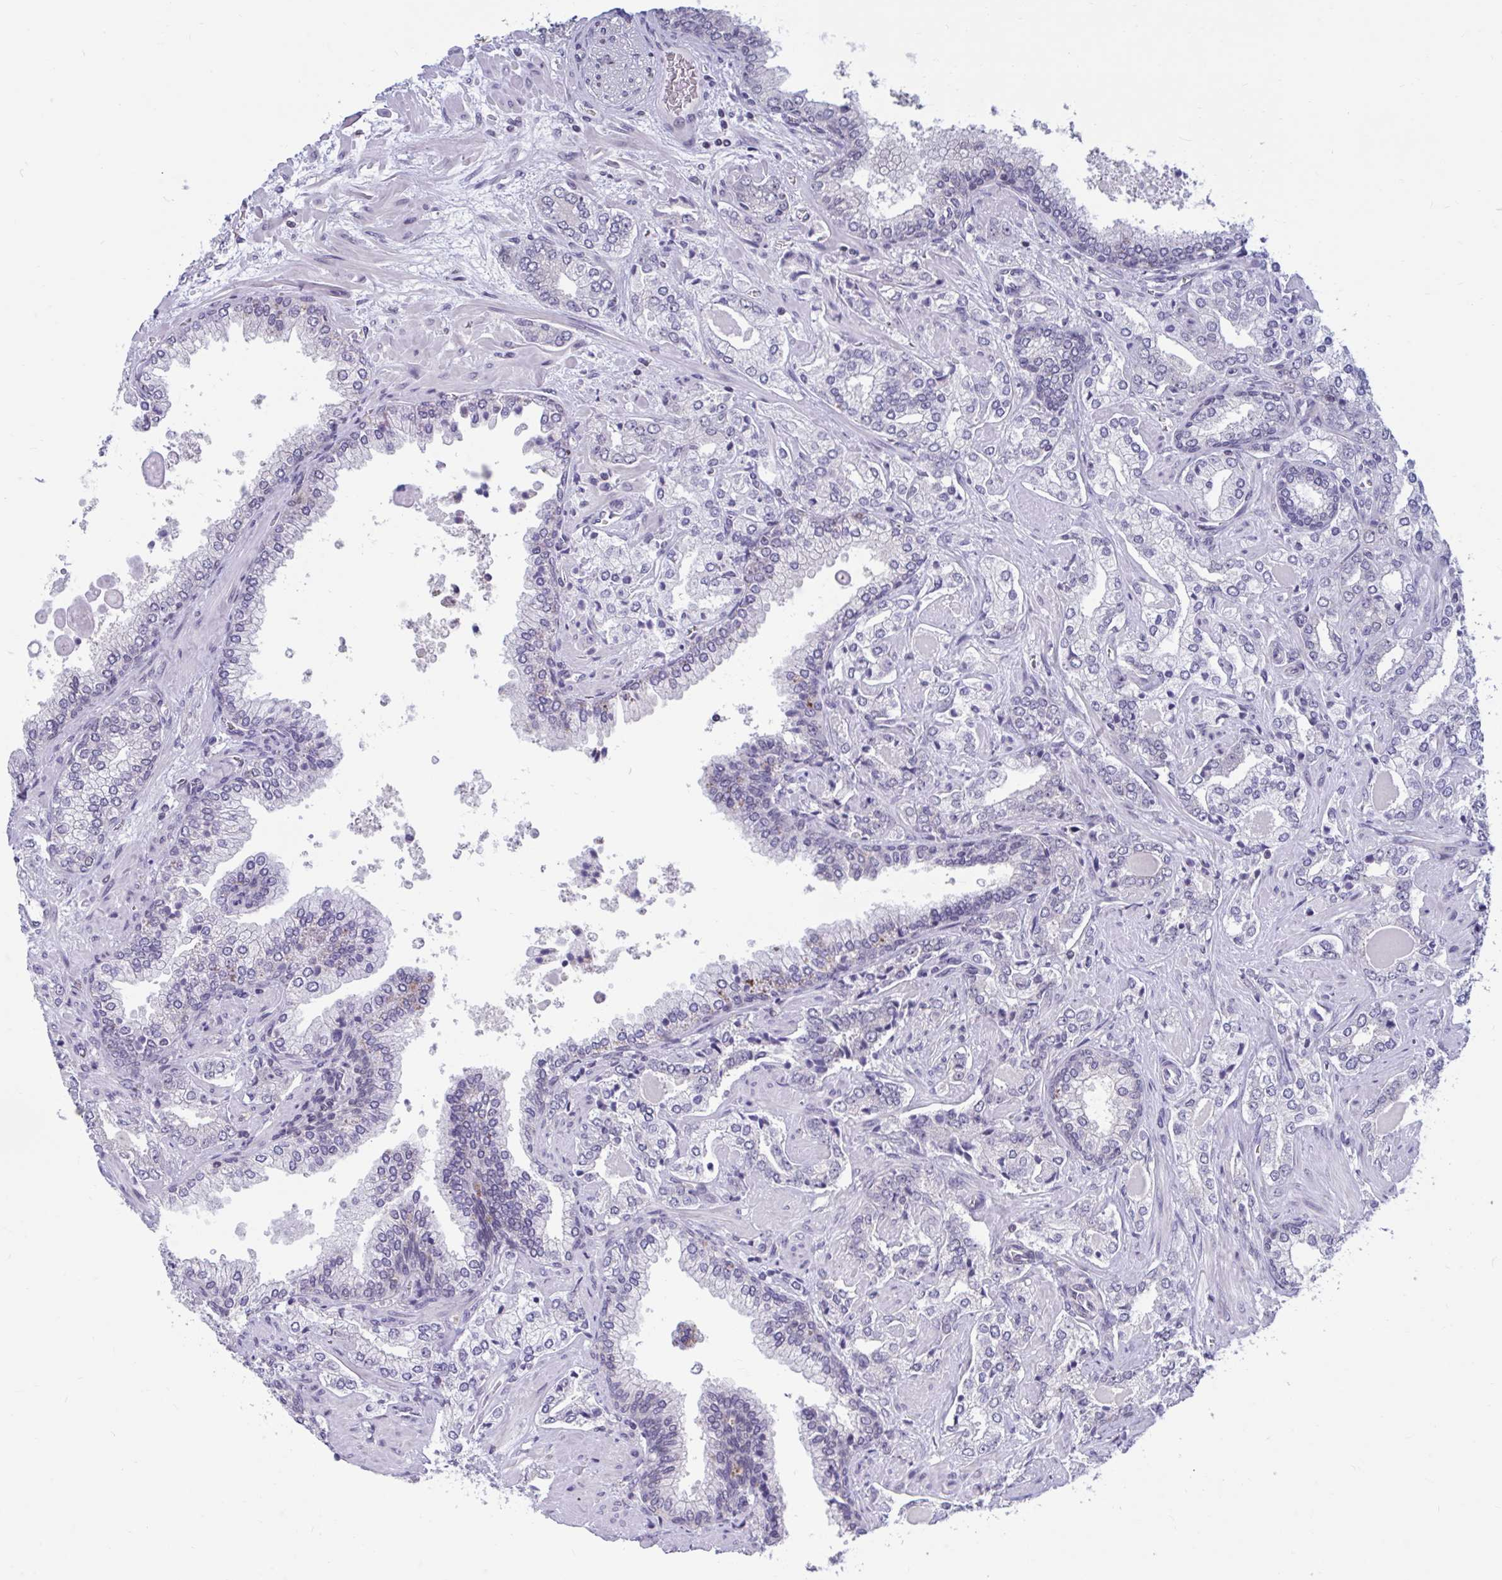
{"staining": {"intensity": "negative", "quantity": "none", "location": "none"}, "tissue": "prostate cancer", "cell_type": "Tumor cells", "image_type": "cancer", "snomed": [{"axis": "morphology", "description": "Adenocarcinoma, High grade"}, {"axis": "topography", "description": "Prostate"}], "caption": "Immunohistochemical staining of prostate cancer reveals no significant positivity in tumor cells.", "gene": "ARPP19", "patient": {"sex": "male", "age": 60}}